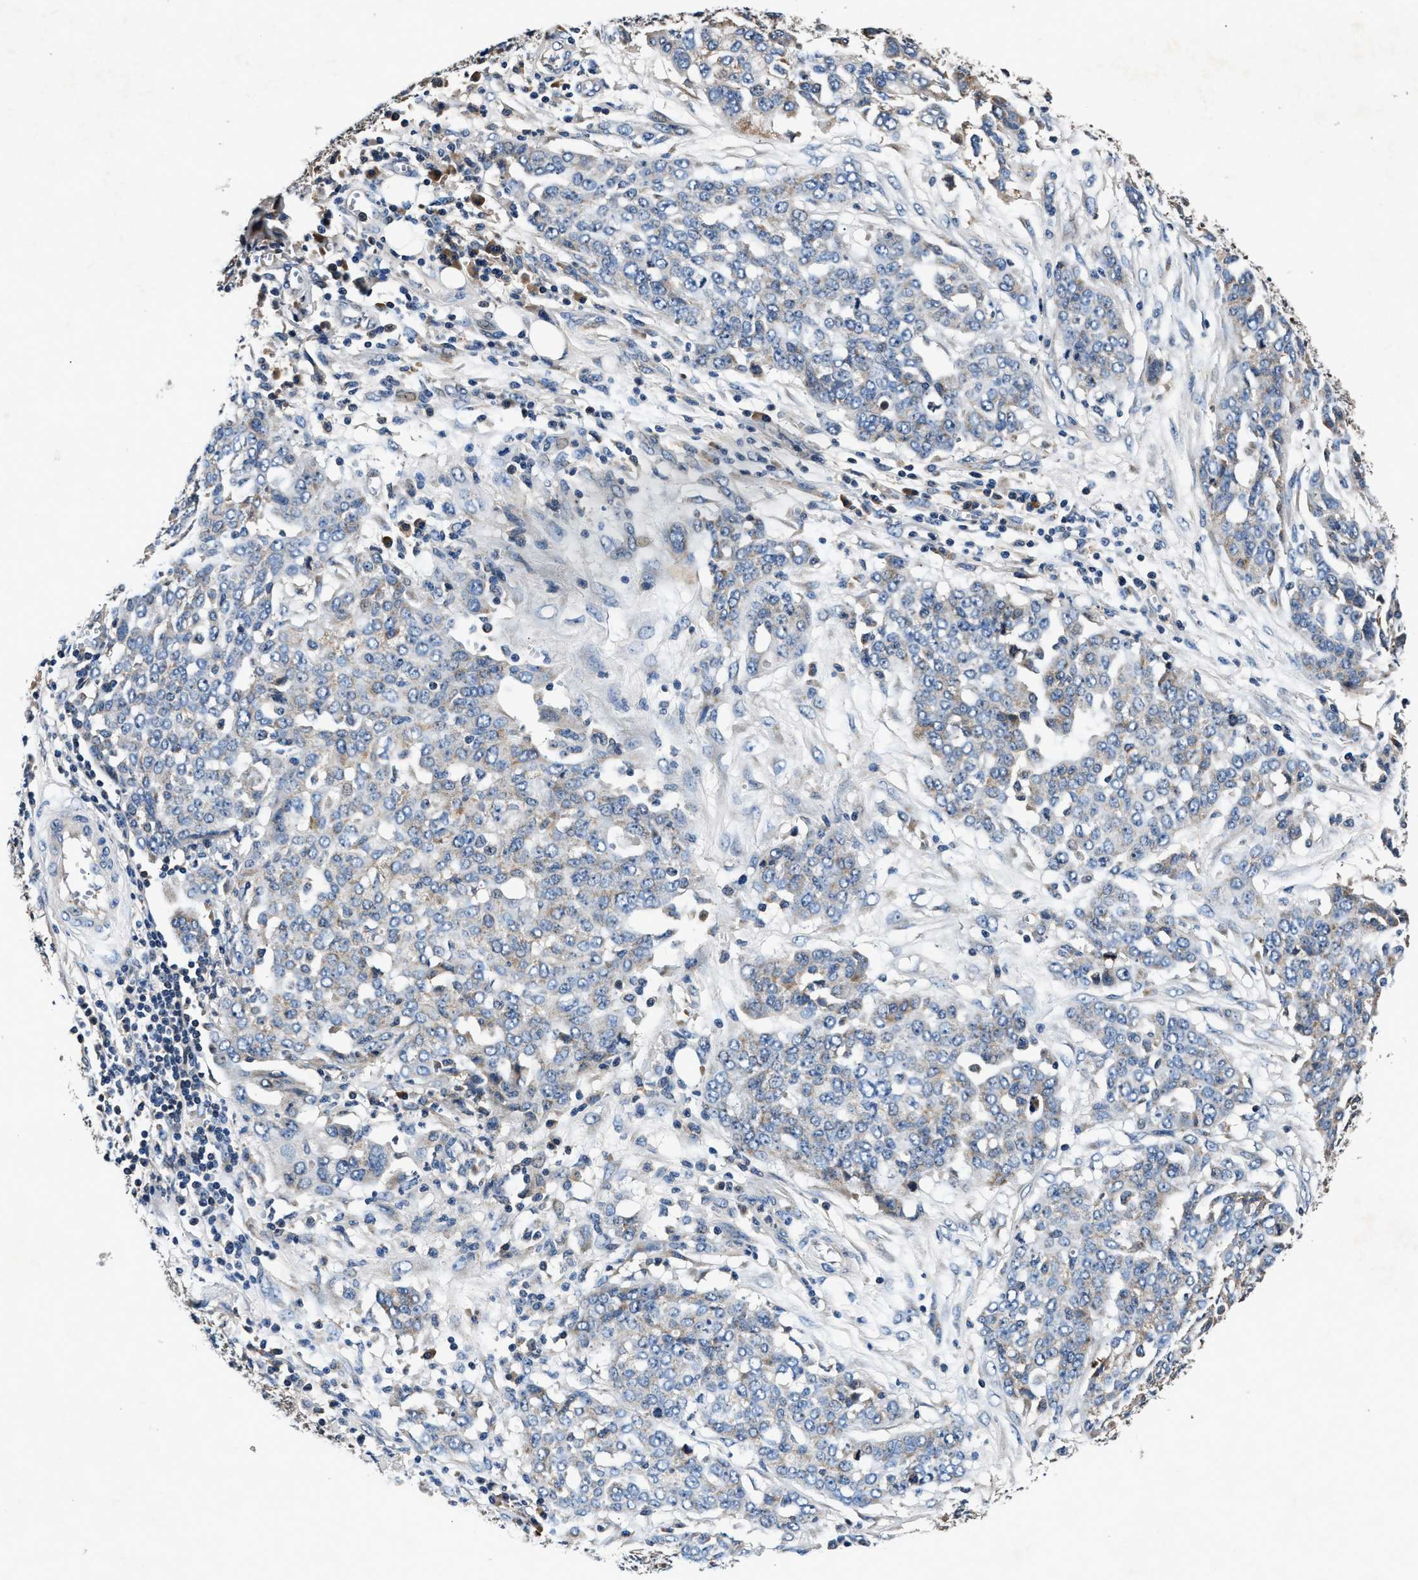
{"staining": {"intensity": "negative", "quantity": "none", "location": "none"}, "tissue": "ovarian cancer", "cell_type": "Tumor cells", "image_type": "cancer", "snomed": [{"axis": "morphology", "description": "Cystadenocarcinoma, serous, NOS"}, {"axis": "topography", "description": "Soft tissue"}, {"axis": "topography", "description": "Ovary"}], "caption": "A high-resolution histopathology image shows immunohistochemistry staining of serous cystadenocarcinoma (ovarian), which shows no significant staining in tumor cells.", "gene": "IMMT", "patient": {"sex": "female", "age": 57}}